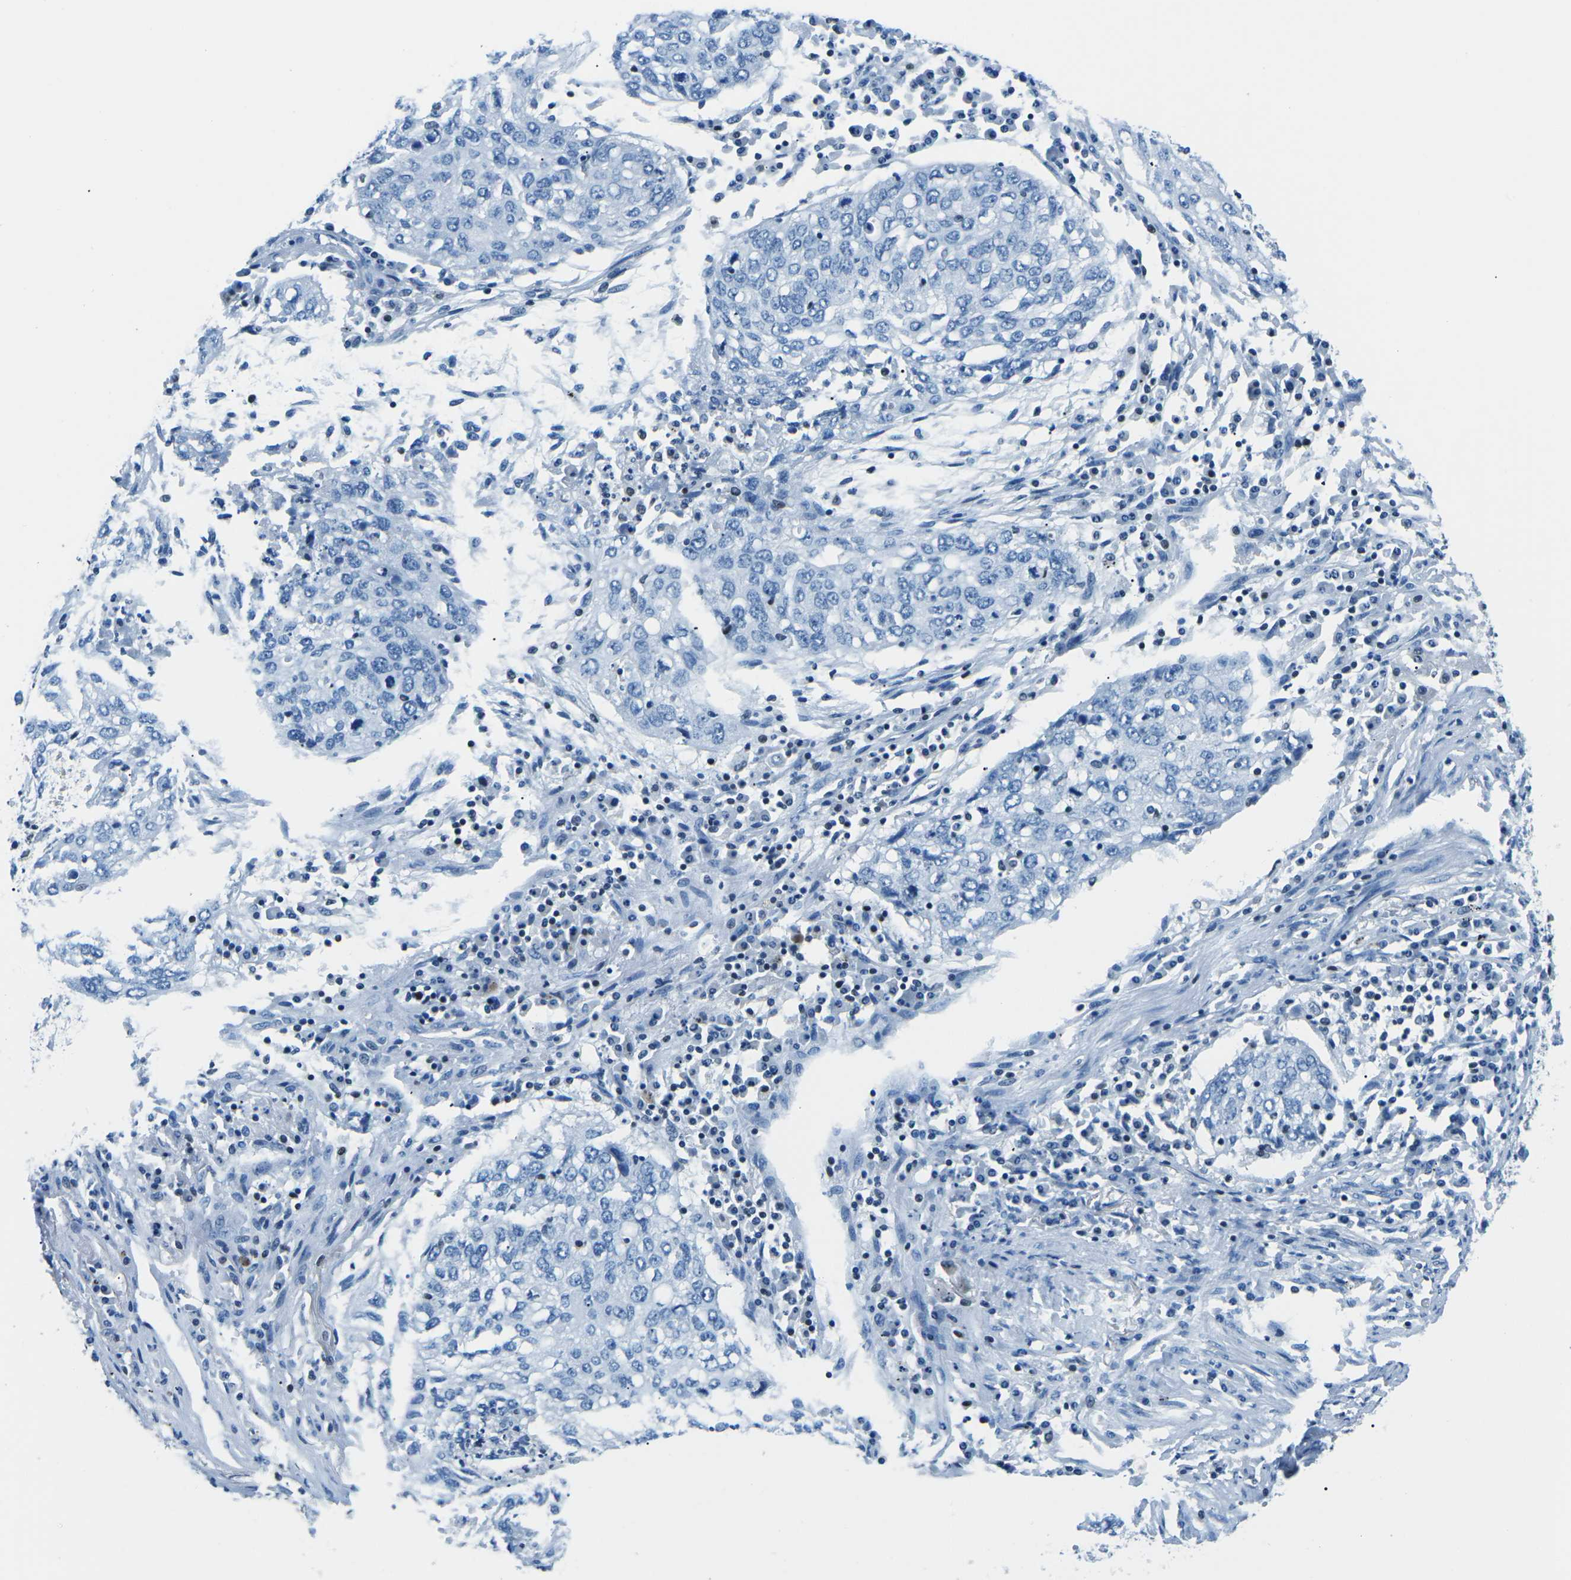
{"staining": {"intensity": "negative", "quantity": "none", "location": "none"}, "tissue": "lung cancer", "cell_type": "Tumor cells", "image_type": "cancer", "snomed": [{"axis": "morphology", "description": "Squamous cell carcinoma, NOS"}, {"axis": "topography", "description": "Lung"}], "caption": "This is an immunohistochemistry (IHC) micrograph of human squamous cell carcinoma (lung). There is no expression in tumor cells.", "gene": "CELF2", "patient": {"sex": "female", "age": 63}}